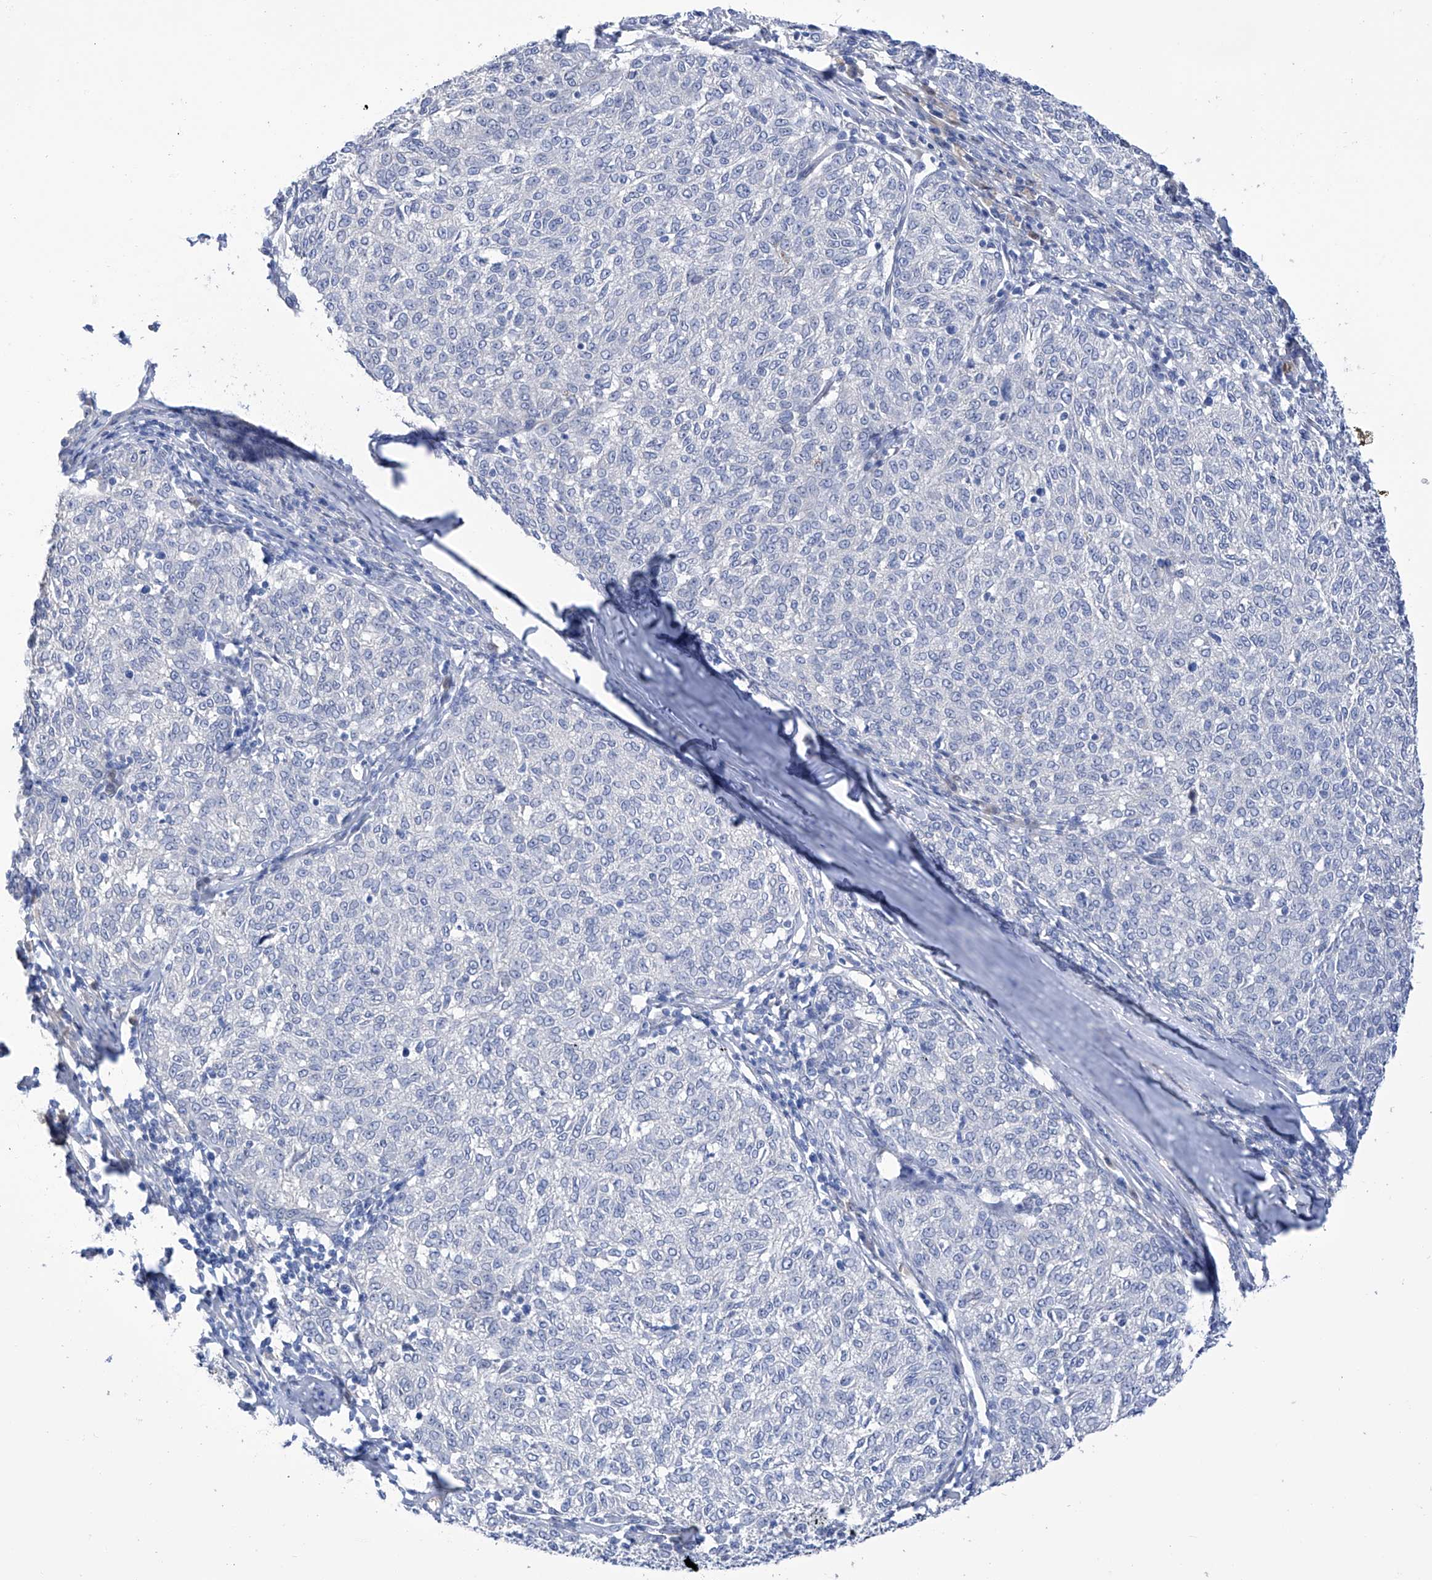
{"staining": {"intensity": "negative", "quantity": "none", "location": "none"}, "tissue": "melanoma", "cell_type": "Tumor cells", "image_type": "cancer", "snomed": [{"axis": "morphology", "description": "Malignant melanoma, NOS"}, {"axis": "topography", "description": "Skin"}], "caption": "Tumor cells show no significant protein positivity in melanoma.", "gene": "PGM3", "patient": {"sex": "female", "age": 72}}